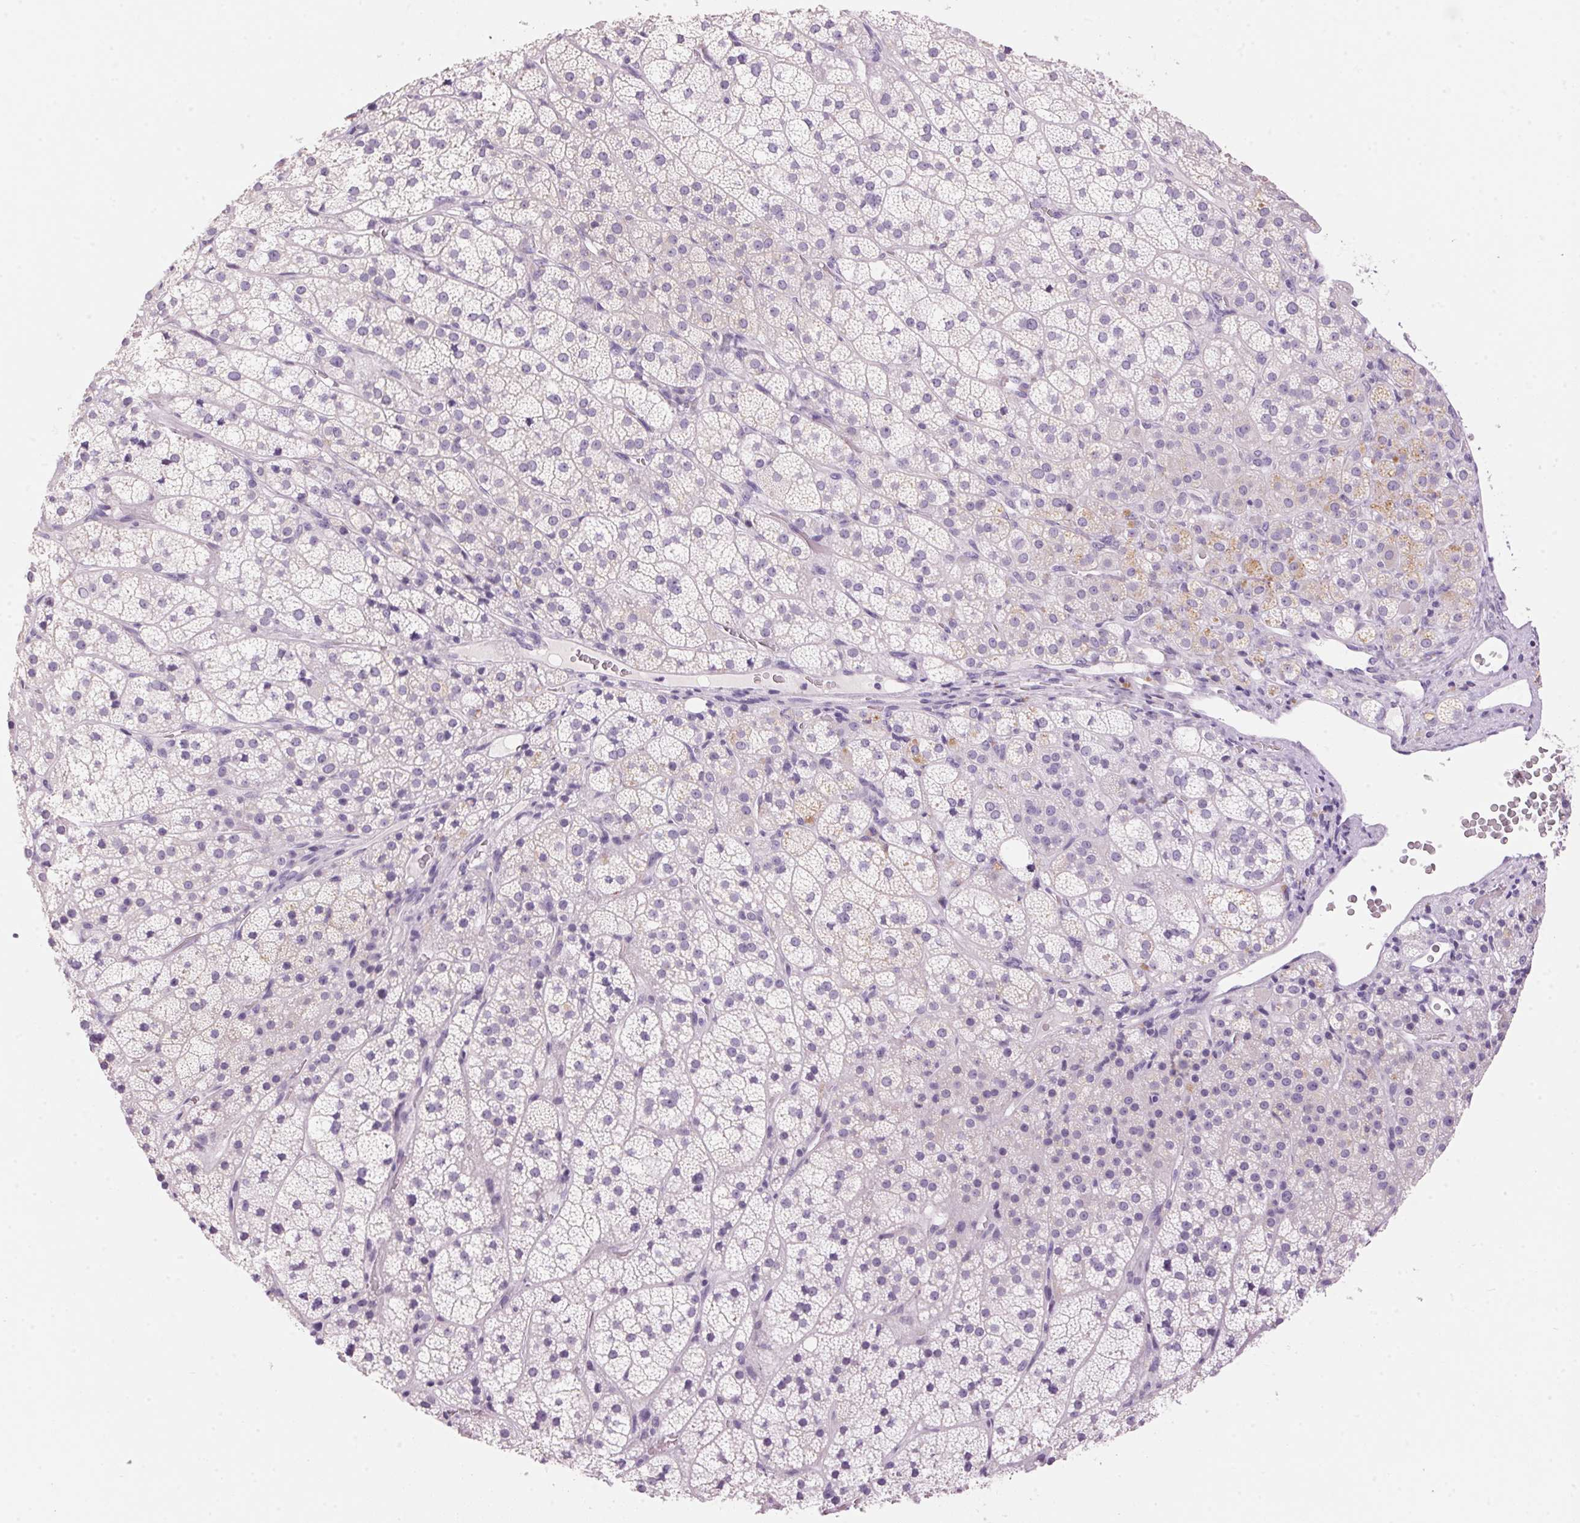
{"staining": {"intensity": "moderate", "quantity": "<25%", "location": "cytoplasmic/membranous"}, "tissue": "adrenal gland", "cell_type": "Glandular cells", "image_type": "normal", "snomed": [{"axis": "morphology", "description": "Normal tissue, NOS"}, {"axis": "topography", "description": "Adrenal gland"}], "caption": "A high-resolution micrograph shows immunohistochemistry staining of normal adrenal gland, which shows moderate cytoplasmic/membranous expression in about <25% of glandular cells. The staining was performed using DAB (3,3'-diaminobenzidine) to visualize the protein expression in brown, while the nuclei were stained in blue with hematoxylin (Magnification: 20x).", "gene": "HSD17B2", "patient": {"sex": "female", "age": 60}}